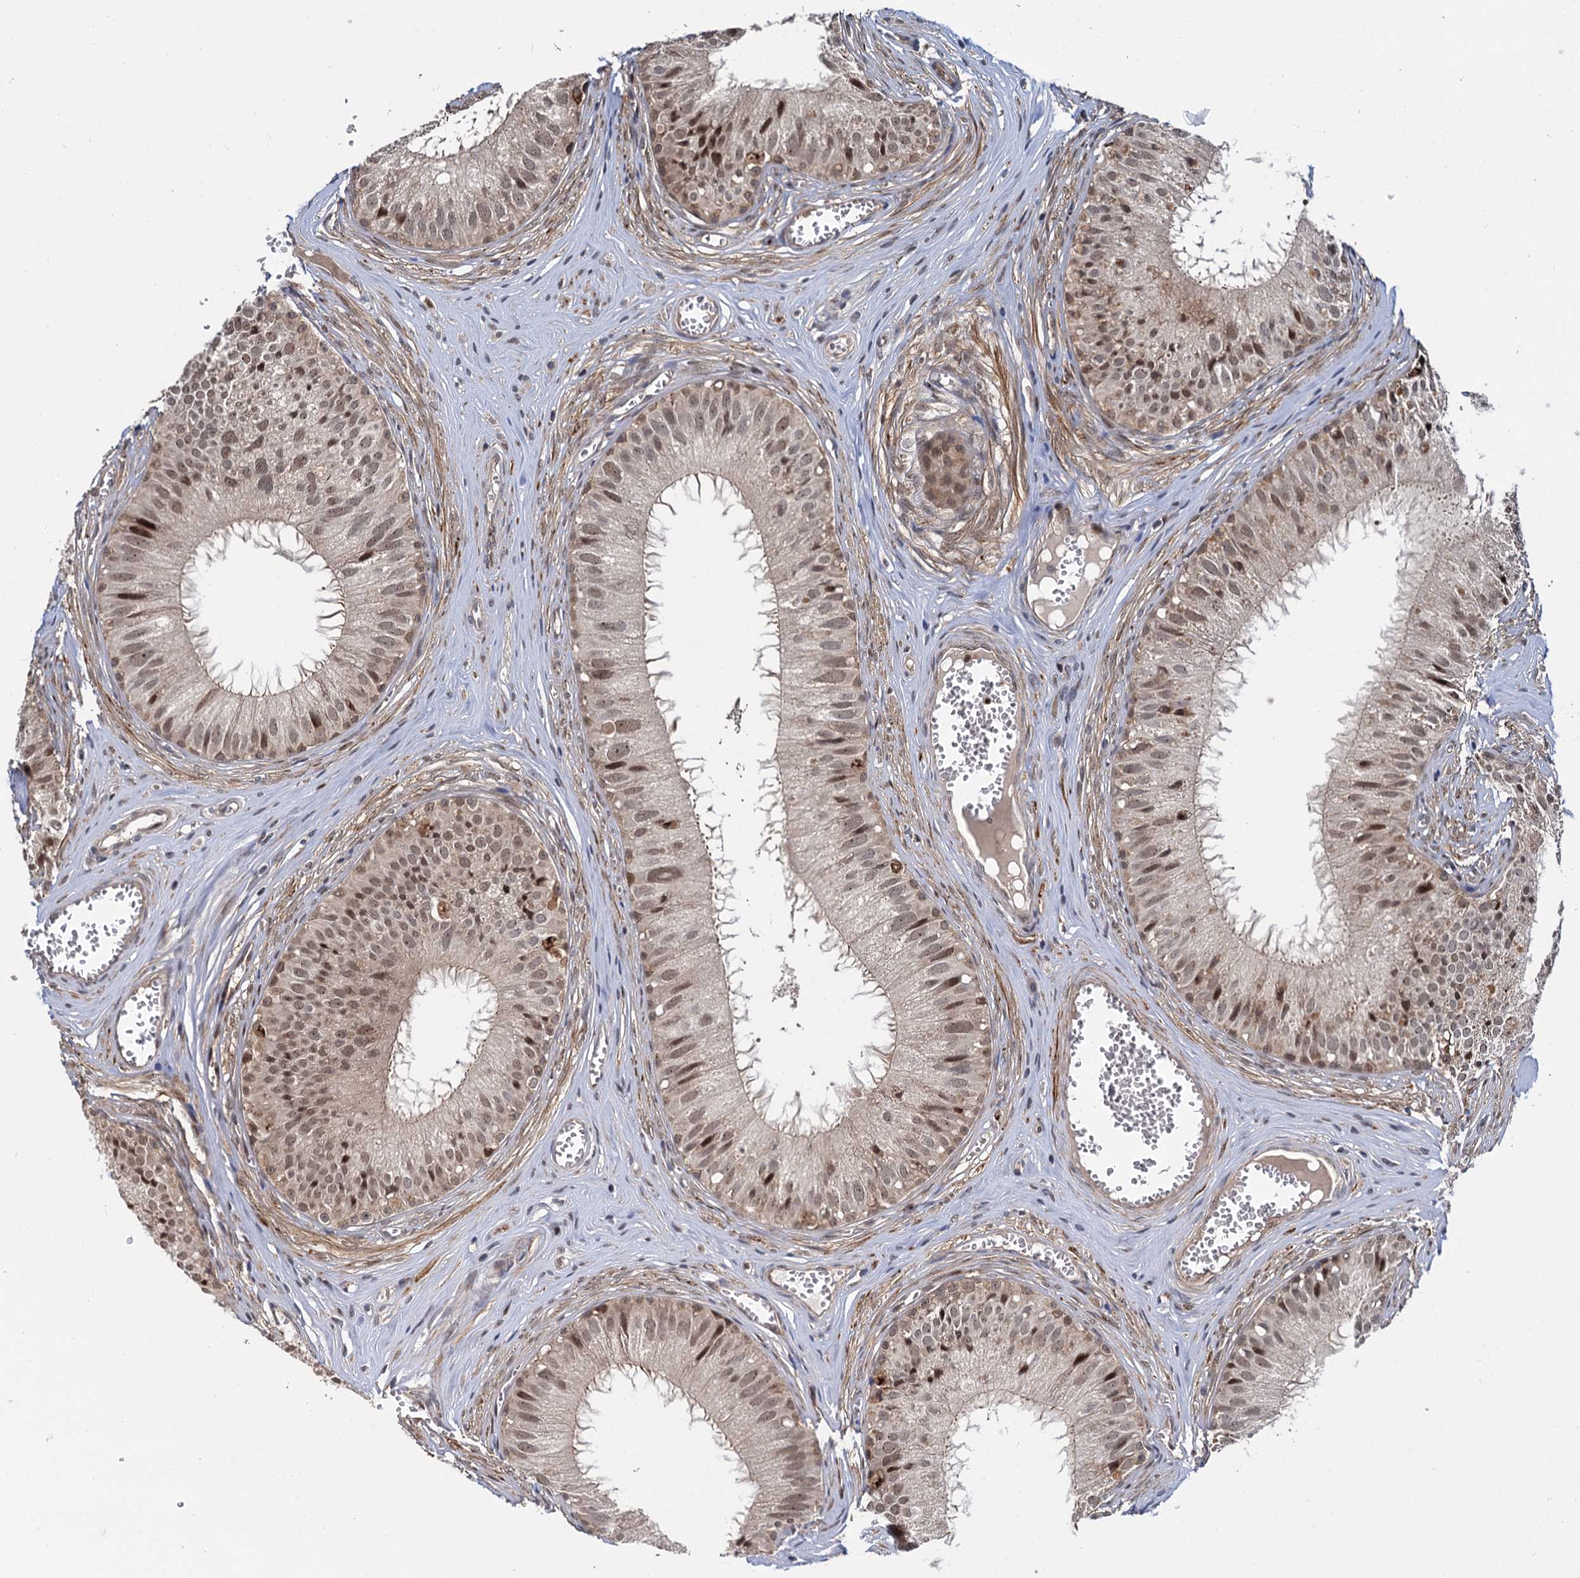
{"staining": {"intensity": "moderate", "quantity": ">75%", "location": "cytoplasmic/membranous,nuclear"}, "tissue": "epididymis", "cell_type": "Glandular cells", "image_type": "normal", "snomed": [{"axis": "morphology", "description": "Normal tissue, NOS"}, {"axis": "topography", "description": "Epididymis"}], "caption": "Moderate cytoplasmic/membranous,nuclear positivity is appreciated in approximately >75% of glandular cells in normal epididymis.", "gene": "GAL3ST4", "patient": {"sex": "male", "age": 36}}